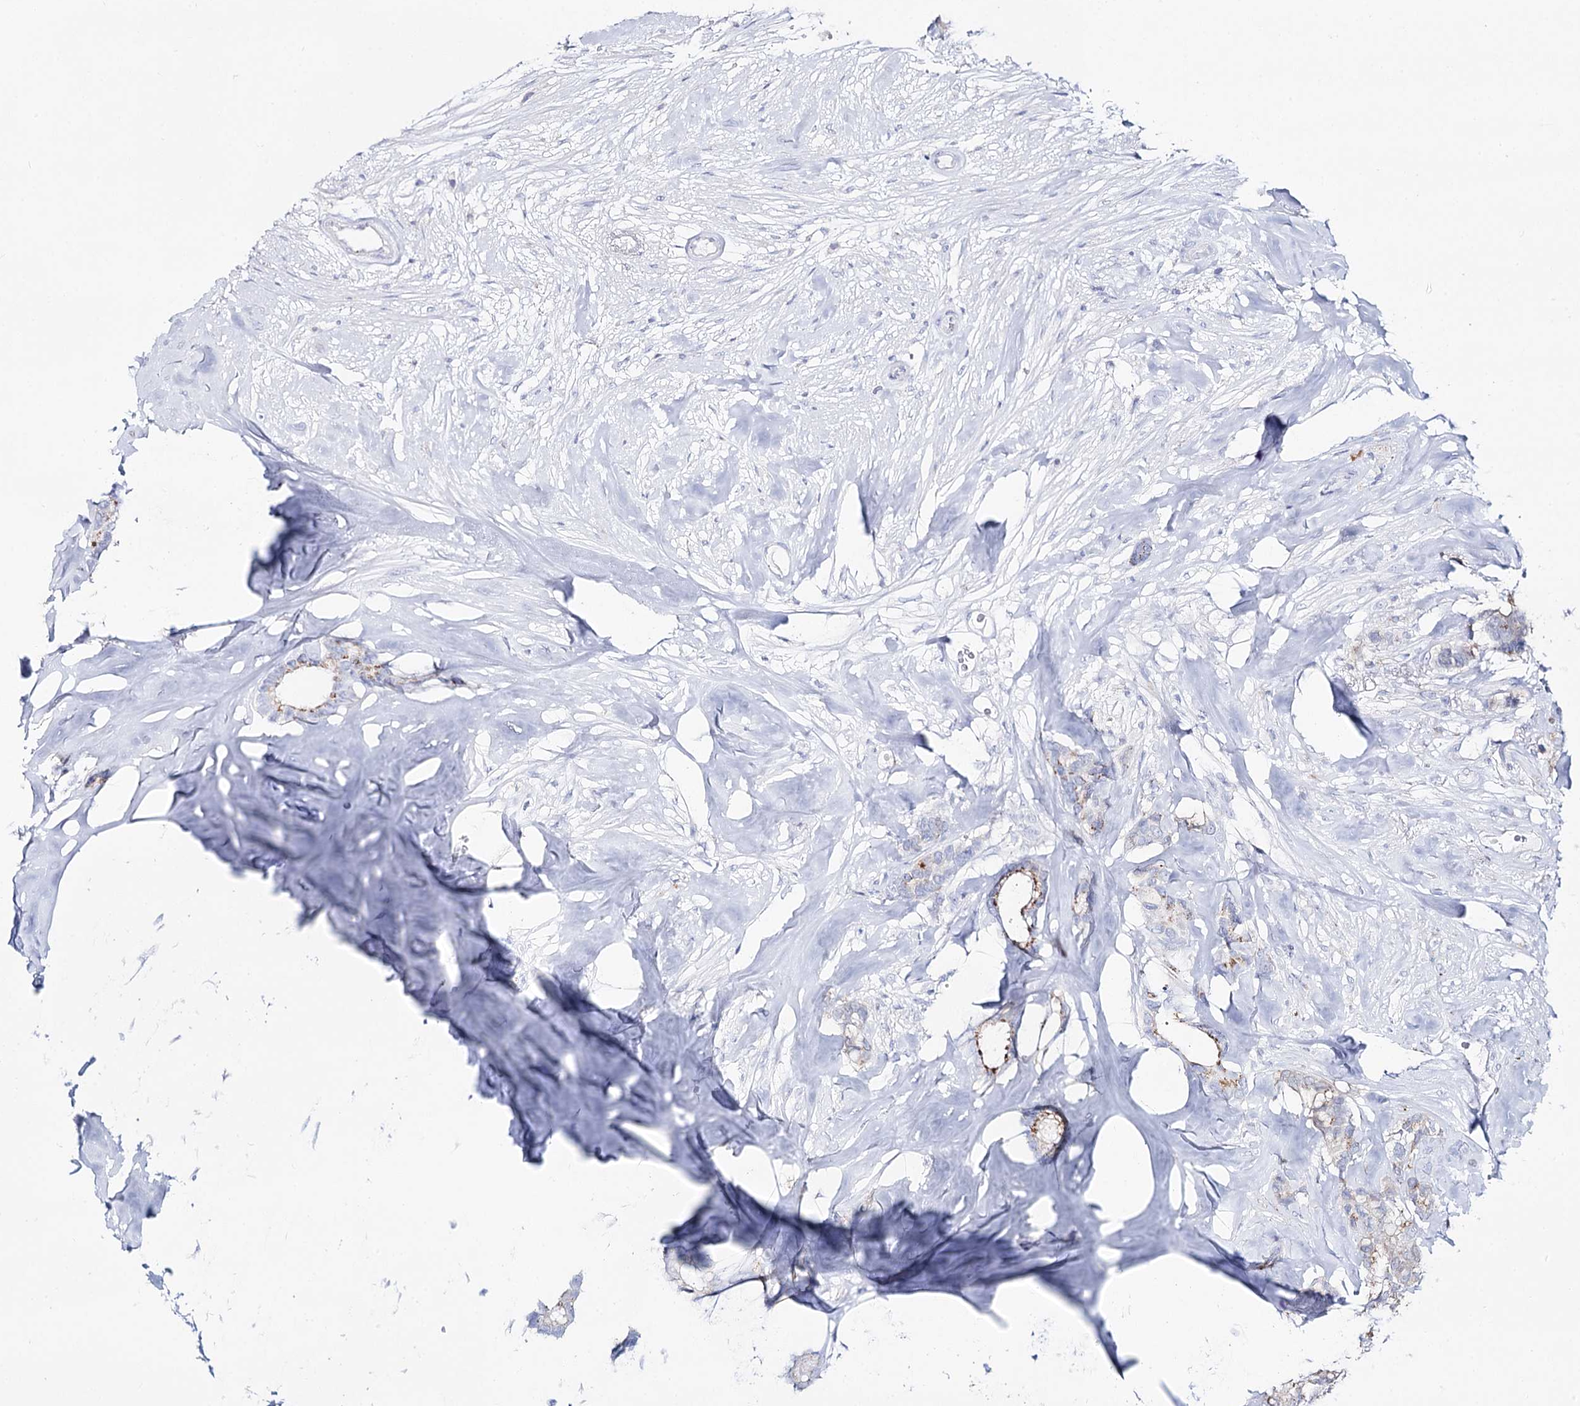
{"staining": {"intensity": "moderate", "quantity": "<25%", "location": "cytoplasmic/membranous"}, "tissue": "breast cancer", "cell_type": "Tumor cells", "image_type": "cancer", "snomed": [{"axis": "morphology", "description": "Duct carcinoma"}, {"axis": "topography", "description": "Breast"}], "caption": "Immunohistochemical staining of breast cancer (invasive ductal carcinoma) reveals low levels of moderate cytoplasmic/membranous protein expression in approximately <25% of tumor cells. (Stains: DAB in brown, nuclei in blue, Microscopy: brightfield microscopy at high magnification).", "gene": "SLC3A1", "patient": {"sex": "female", "age": 87}}